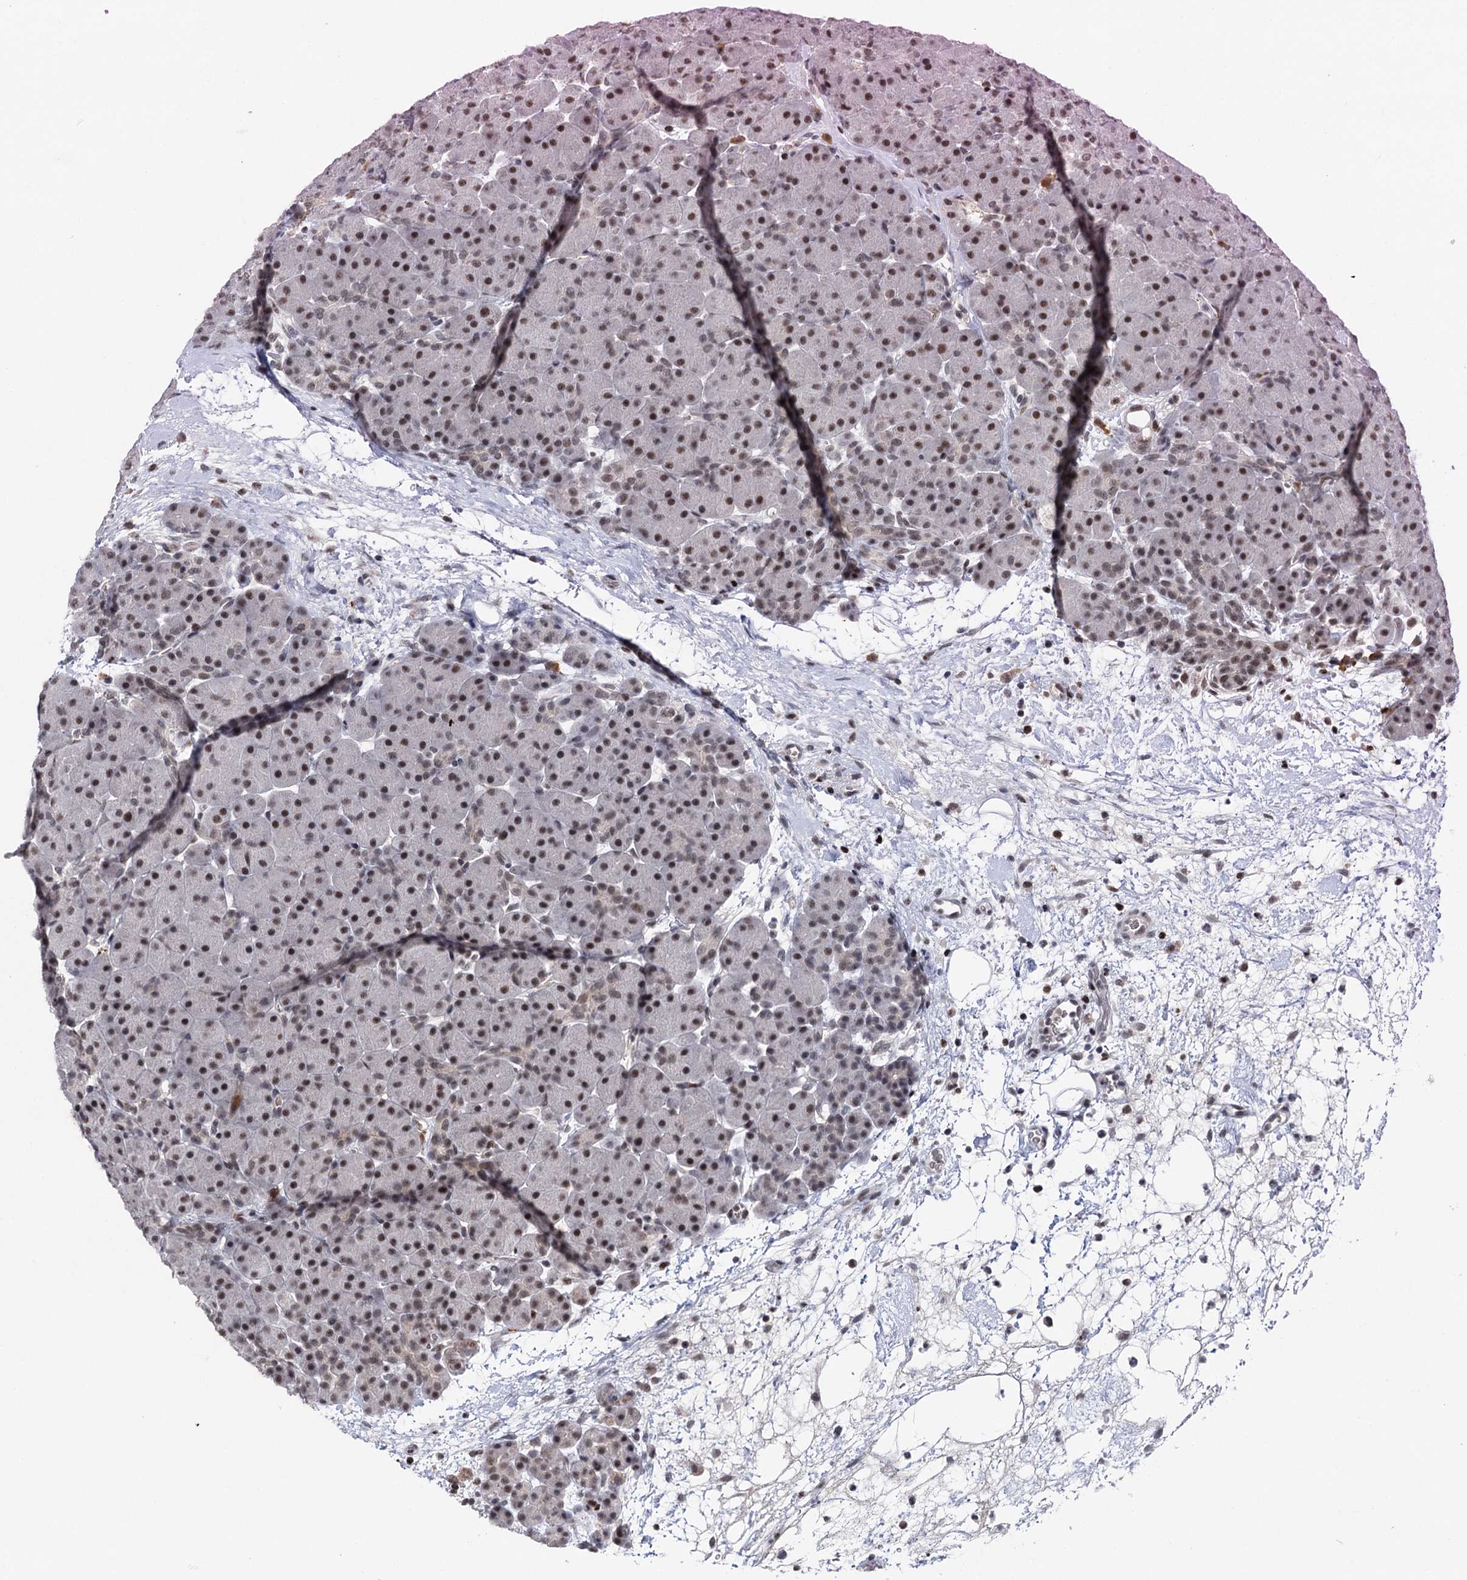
{"staining": {"intensity": "moderate", "quantity": "25%-75%", "location": "nuclear"}, "tissue": "pancreas", "cell_type": "Exocrine glandular cells", "image_type": "normal", "snomed": [{"axis": "morphology", "description": "Normal tissue, NOS"}, {"axis": "topography", "description": "Pancreas"}], "caption": "Protein staining shows moderate nuclear expression in about 25%-75% of exocrine glandular cells in unremarkable pancreas. (DAB (3,3'-diaminobenzidine) = brown stain, brightfield microscopy at high magnification).", "gene": "ZCCHC10", "patient": {"sex": "male", "age": 66}}